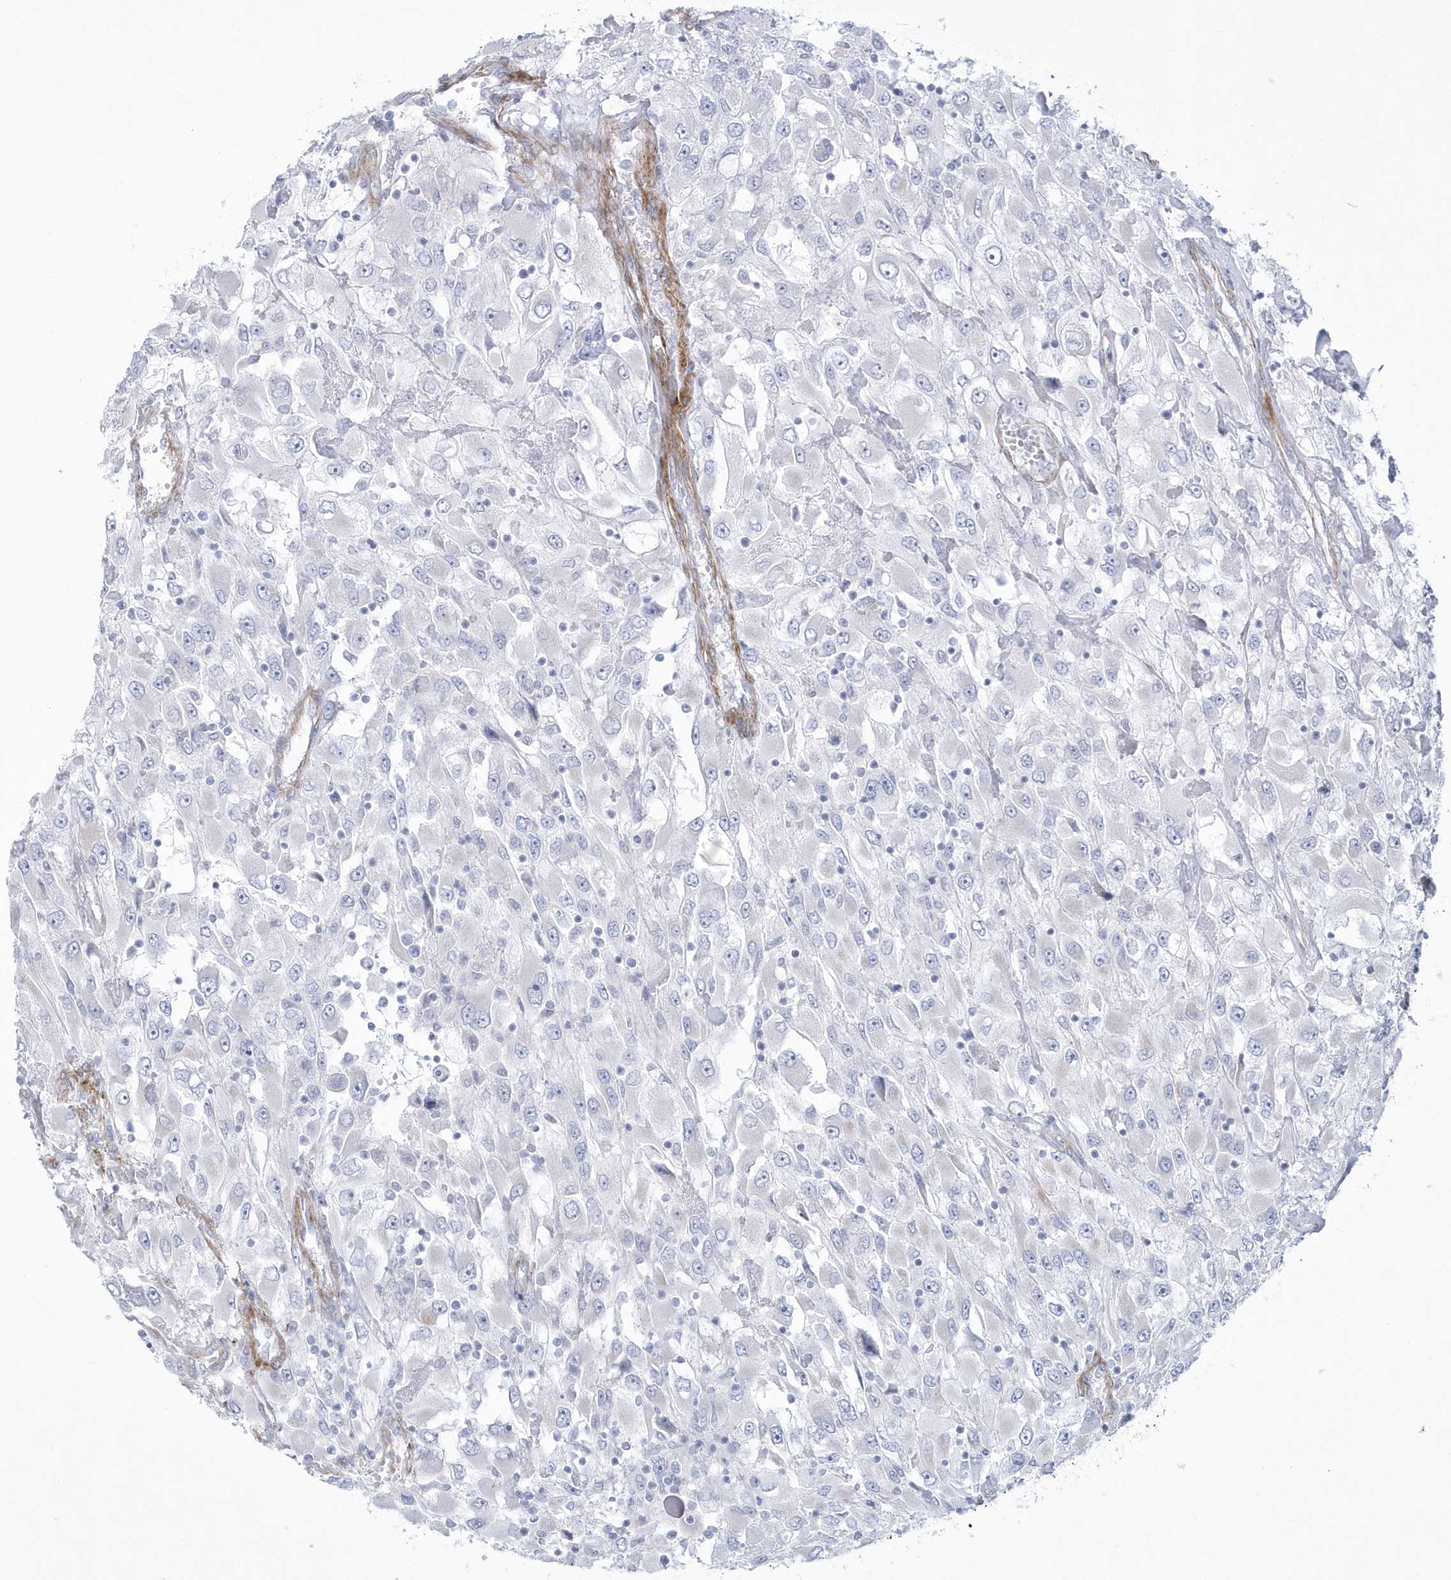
{"staining": {"intensity": "negative", "quantity": "none", "location": "none"}, "tissue": "renal cancer", "cell_type": "Tumor cells", "image_type": "cancer", "snomed": [{"axis": "morphology", "description": "Adenocarcinoma, NOS"}, {"axis": "topography", "description": "Kidney"}], "caption": "Human renal cancer (adenocarcinoma) stained for a protein using IHC reveals no positivity in tumor cells.", "gene": "WDR27", "patient": {"sex": "female", "age": 52}}